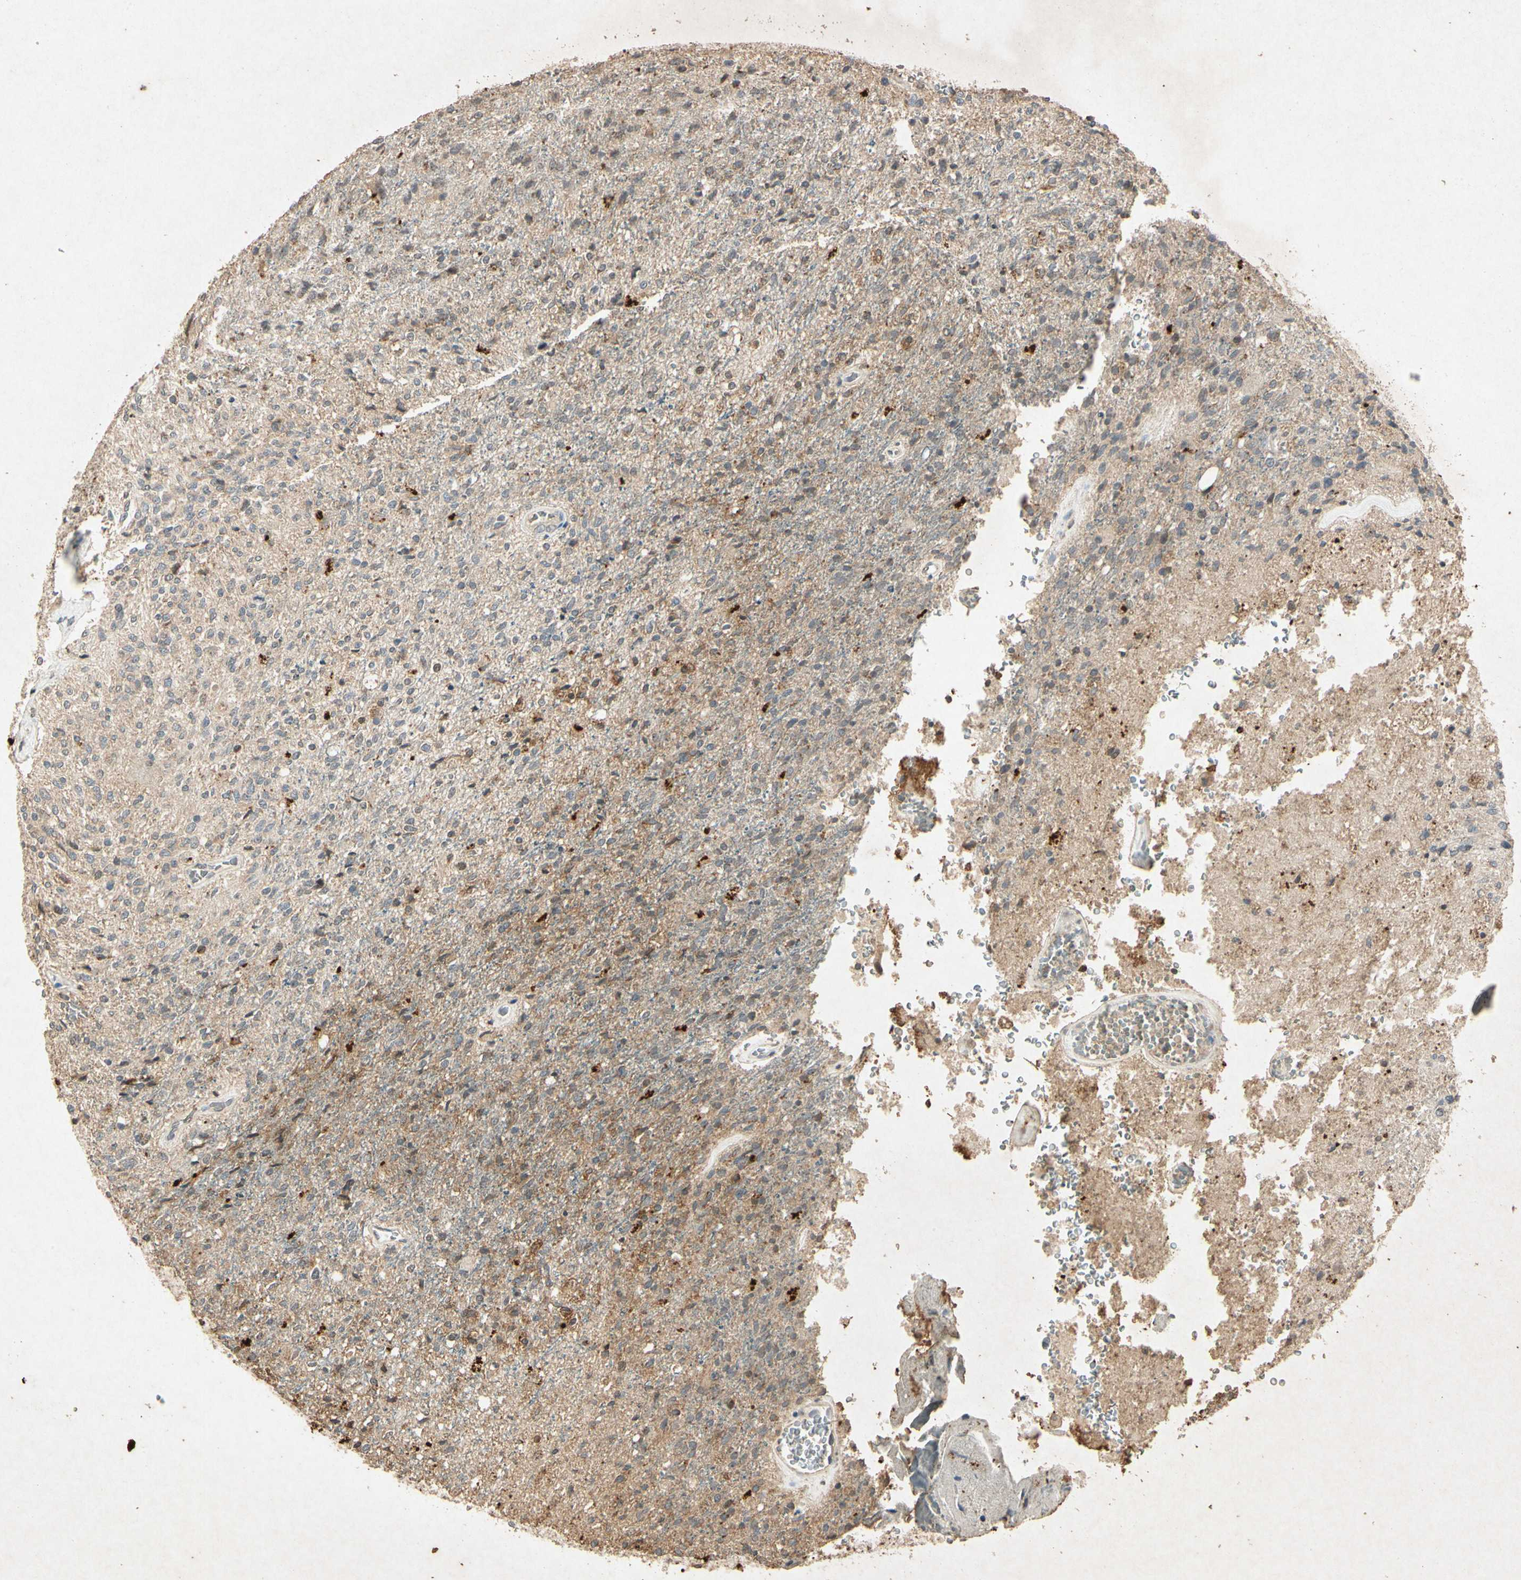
{"staining": {"intensity": "weak", "quantity": ">75%", "location": "cytoplasmic/membranous"}, "tissue": "glioma", "cell_type": "Tumor cells", "image_type": "cancer", "snomed": [{"axis": "morphology", "description": "Normal tissue, NOS"}, {"axis": "morphology", "description": "Glioma, malignant, High grade"}, {"axis": "topography", "description": "Cerebral cortex"}], "caption": "Immunohistochemistry (IHC) histopathology image of high-grade glioma (malignant) stained for a protein (brown), which displays low levels of weak cytoplasmic/membranous expression in approximately >75% of tumor cells.", "gene": "MSRB1", "patient": {"sex": "male", "age": 77}}